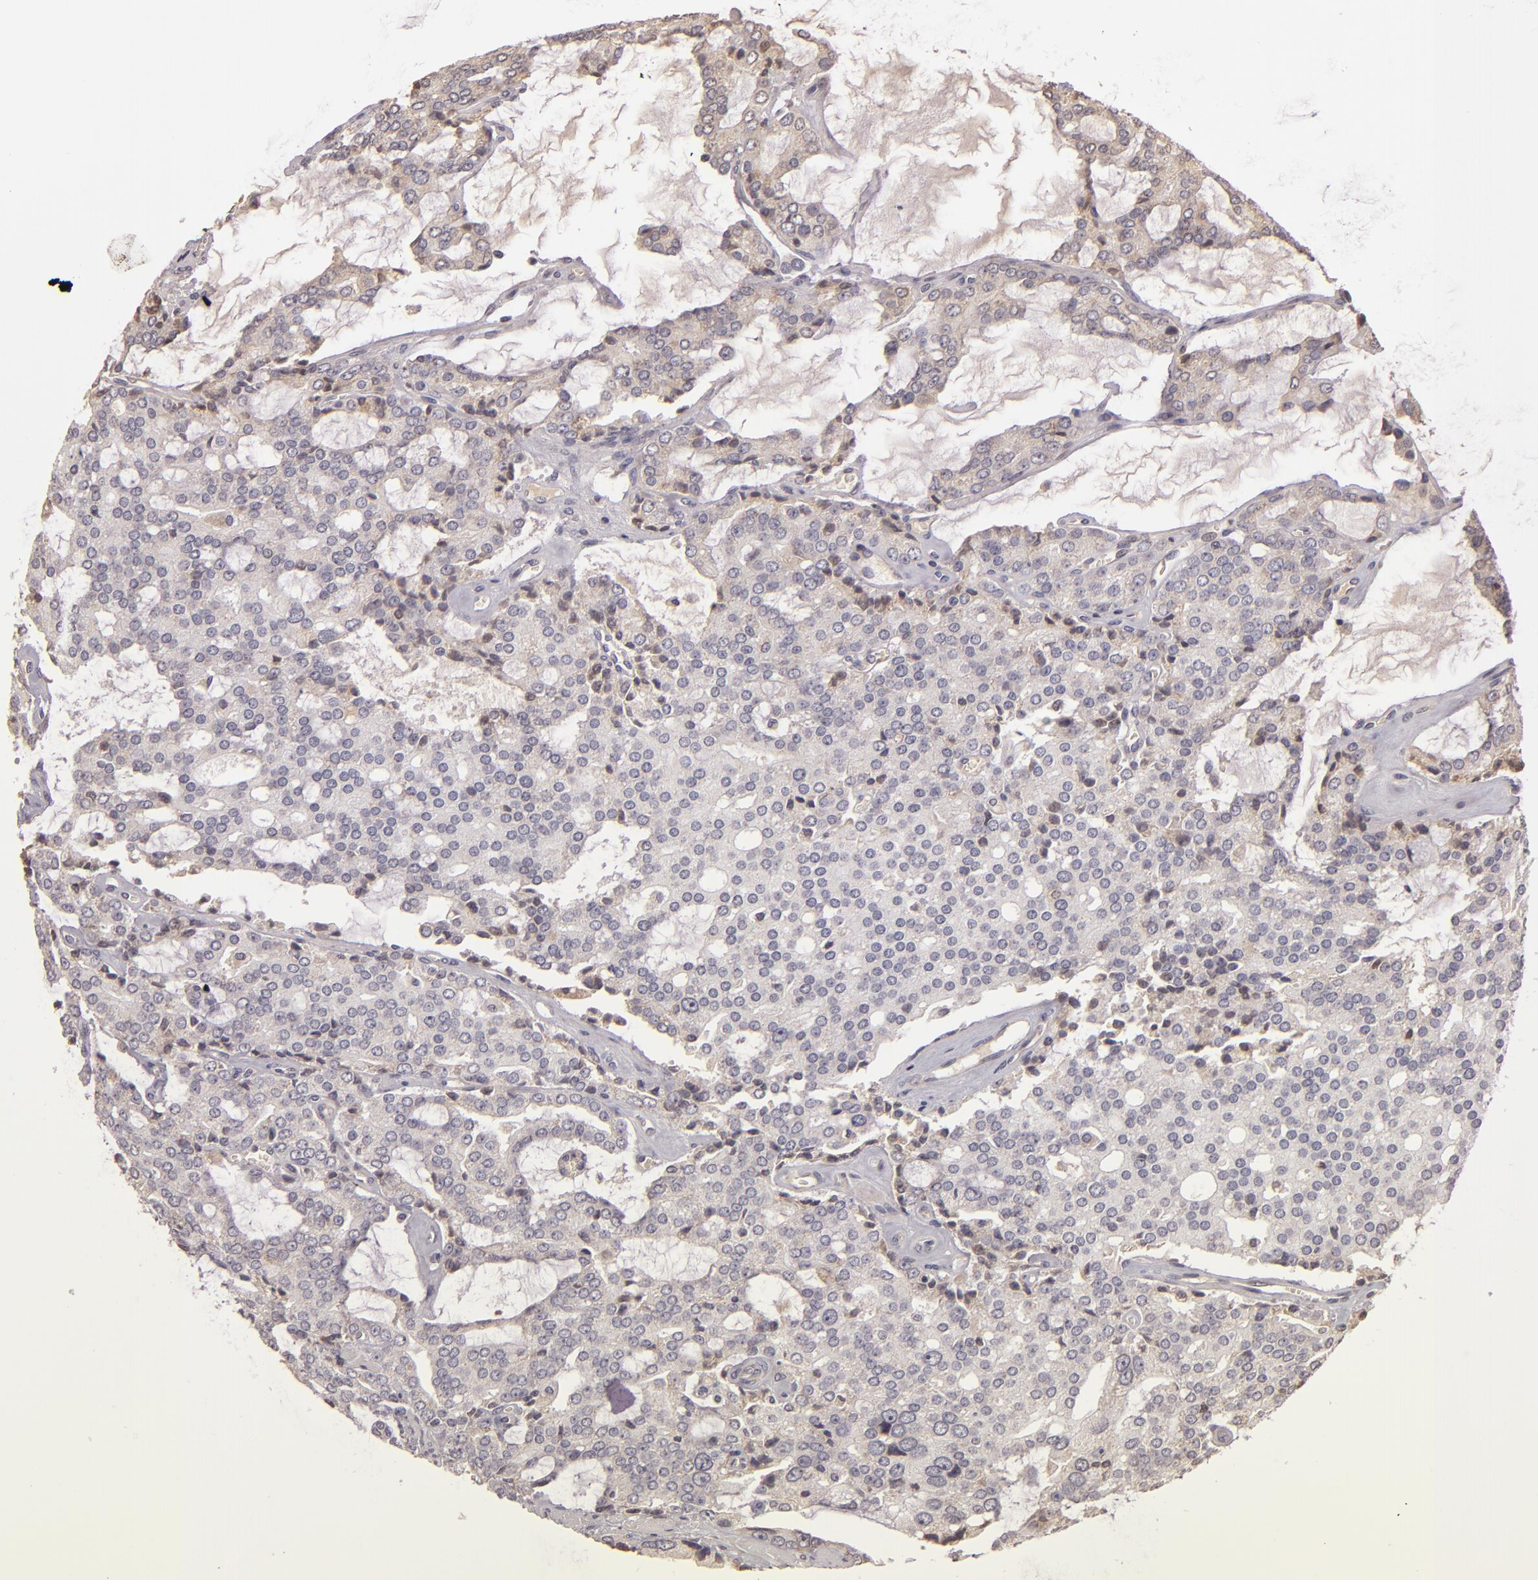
{"staining": {"intensity": "weak", "quantity": "25%-75%", "location": "cytoplasmic/membranous"}, "tissue": "prostate cancer", "cell_type": "Tumor cells", "image_type": "cancer", "snomed": [{"axis": "morphology", "description": "Adenocarcinoma, High grade"}, {"axis": "topography", "description": "Prostate"}], "caption": "A brown stain shows weak cytoplasmic/membranous staining of a protein in prostate cancer (adenocarcinoma (high-grade)) tumor cells.", "gene": "ABL1", "patient": {"sex": "male", "age": 67}}